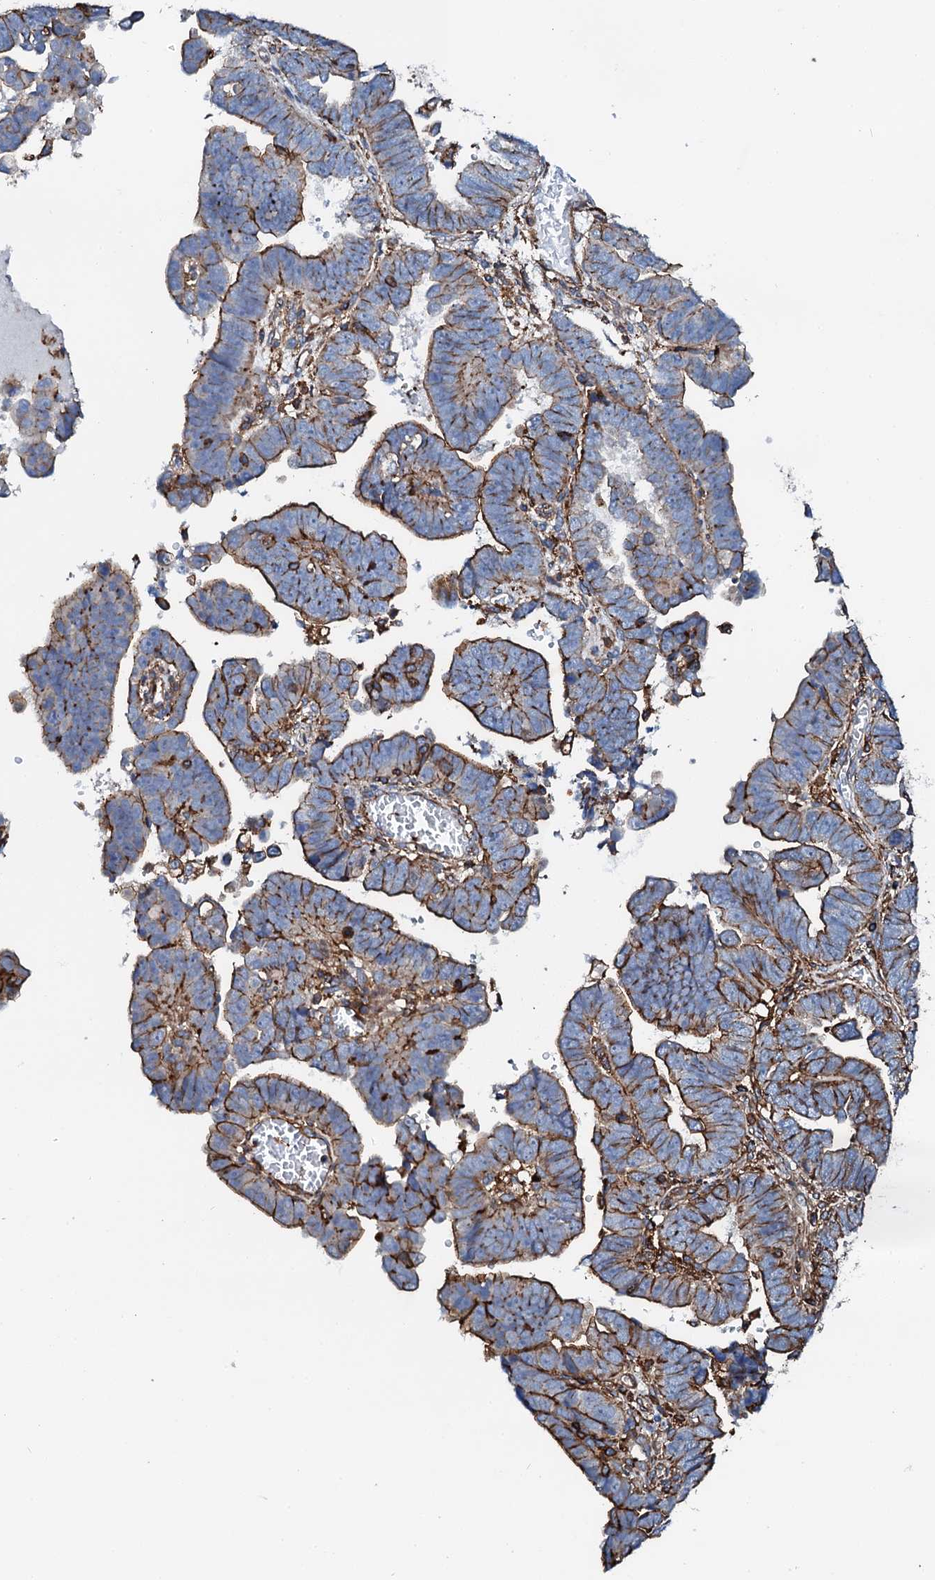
{"staining": {"intensity": "moderate", "quantity": ">75%", "location": "cytoplasmic/membranous"}, "tissue": "endometrial cancer", "cell_type": "Tumor cells", "image_type": "cancer", "snomed": [{"axis": "morphology", "description": "Adenocarcinoma, NOS"}, {"axis": "topography", "description": "Endometrium"}], "caption": "Human endometrial cancer (adenocarcinoma) stained with a brown dye reveals moderate cytoplasmic/membranous positive expression in about >75% of tumor cells.", "gene": "INTS10", "patient": {"sex": "female", "age": 75}}